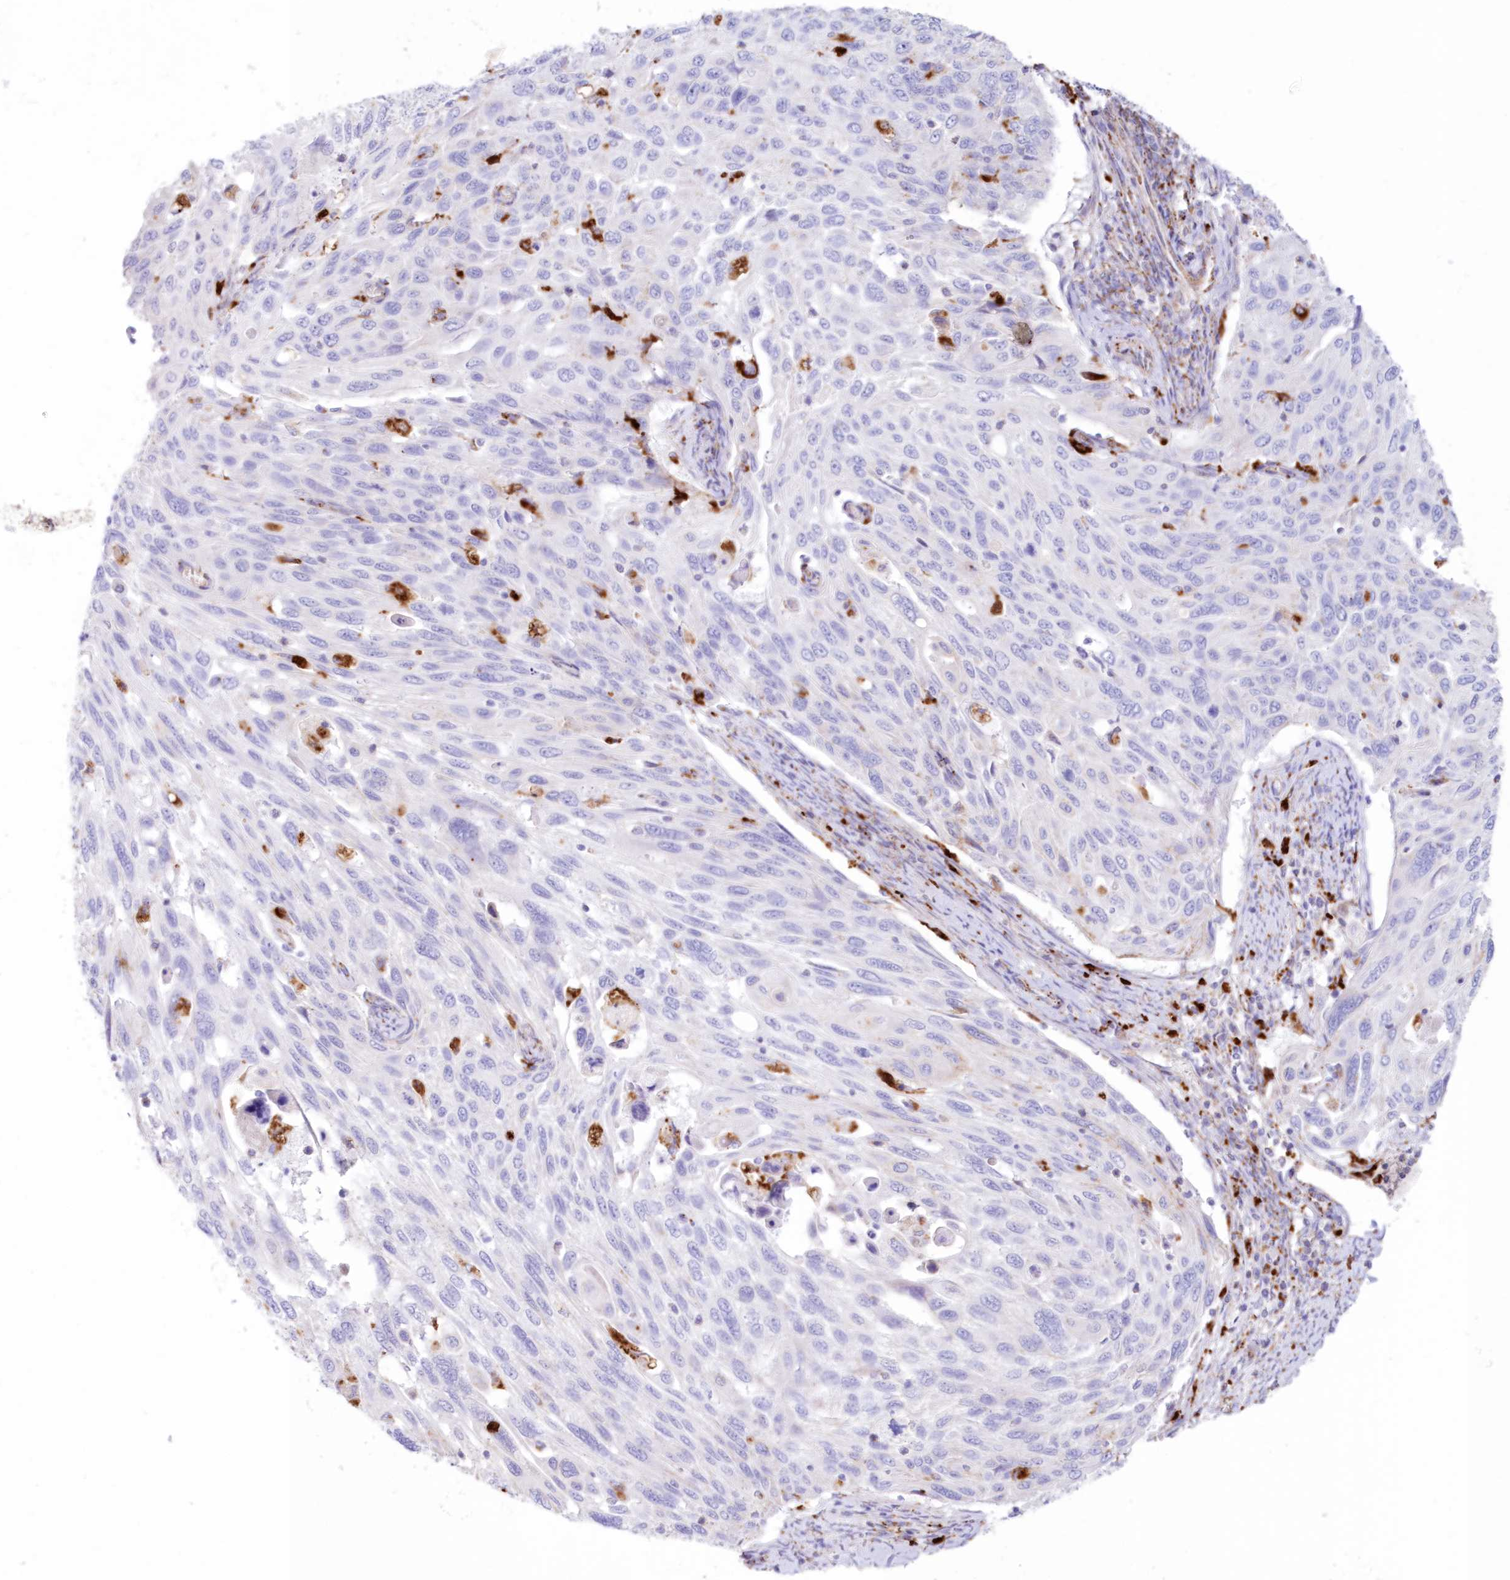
{"staining": {"intensity": "negative", "quantity": "none", "location": "none"}, "tissue": "cervical cancer", "cell_type": "Tumor cells", "image_type": "cancer", "snomed": [{"axis": "morphology", "description": "Squamous cell carcinoma, NOS"}, {"axis": "topography", "description": "Cervix"}], "caption": "Immunohistochemical staining of human cervical squamous cell carcinoma displays no significant positivity in tumor cells.", "gene": "TPP1", "patient": {"sex": "female", "age": 70}}